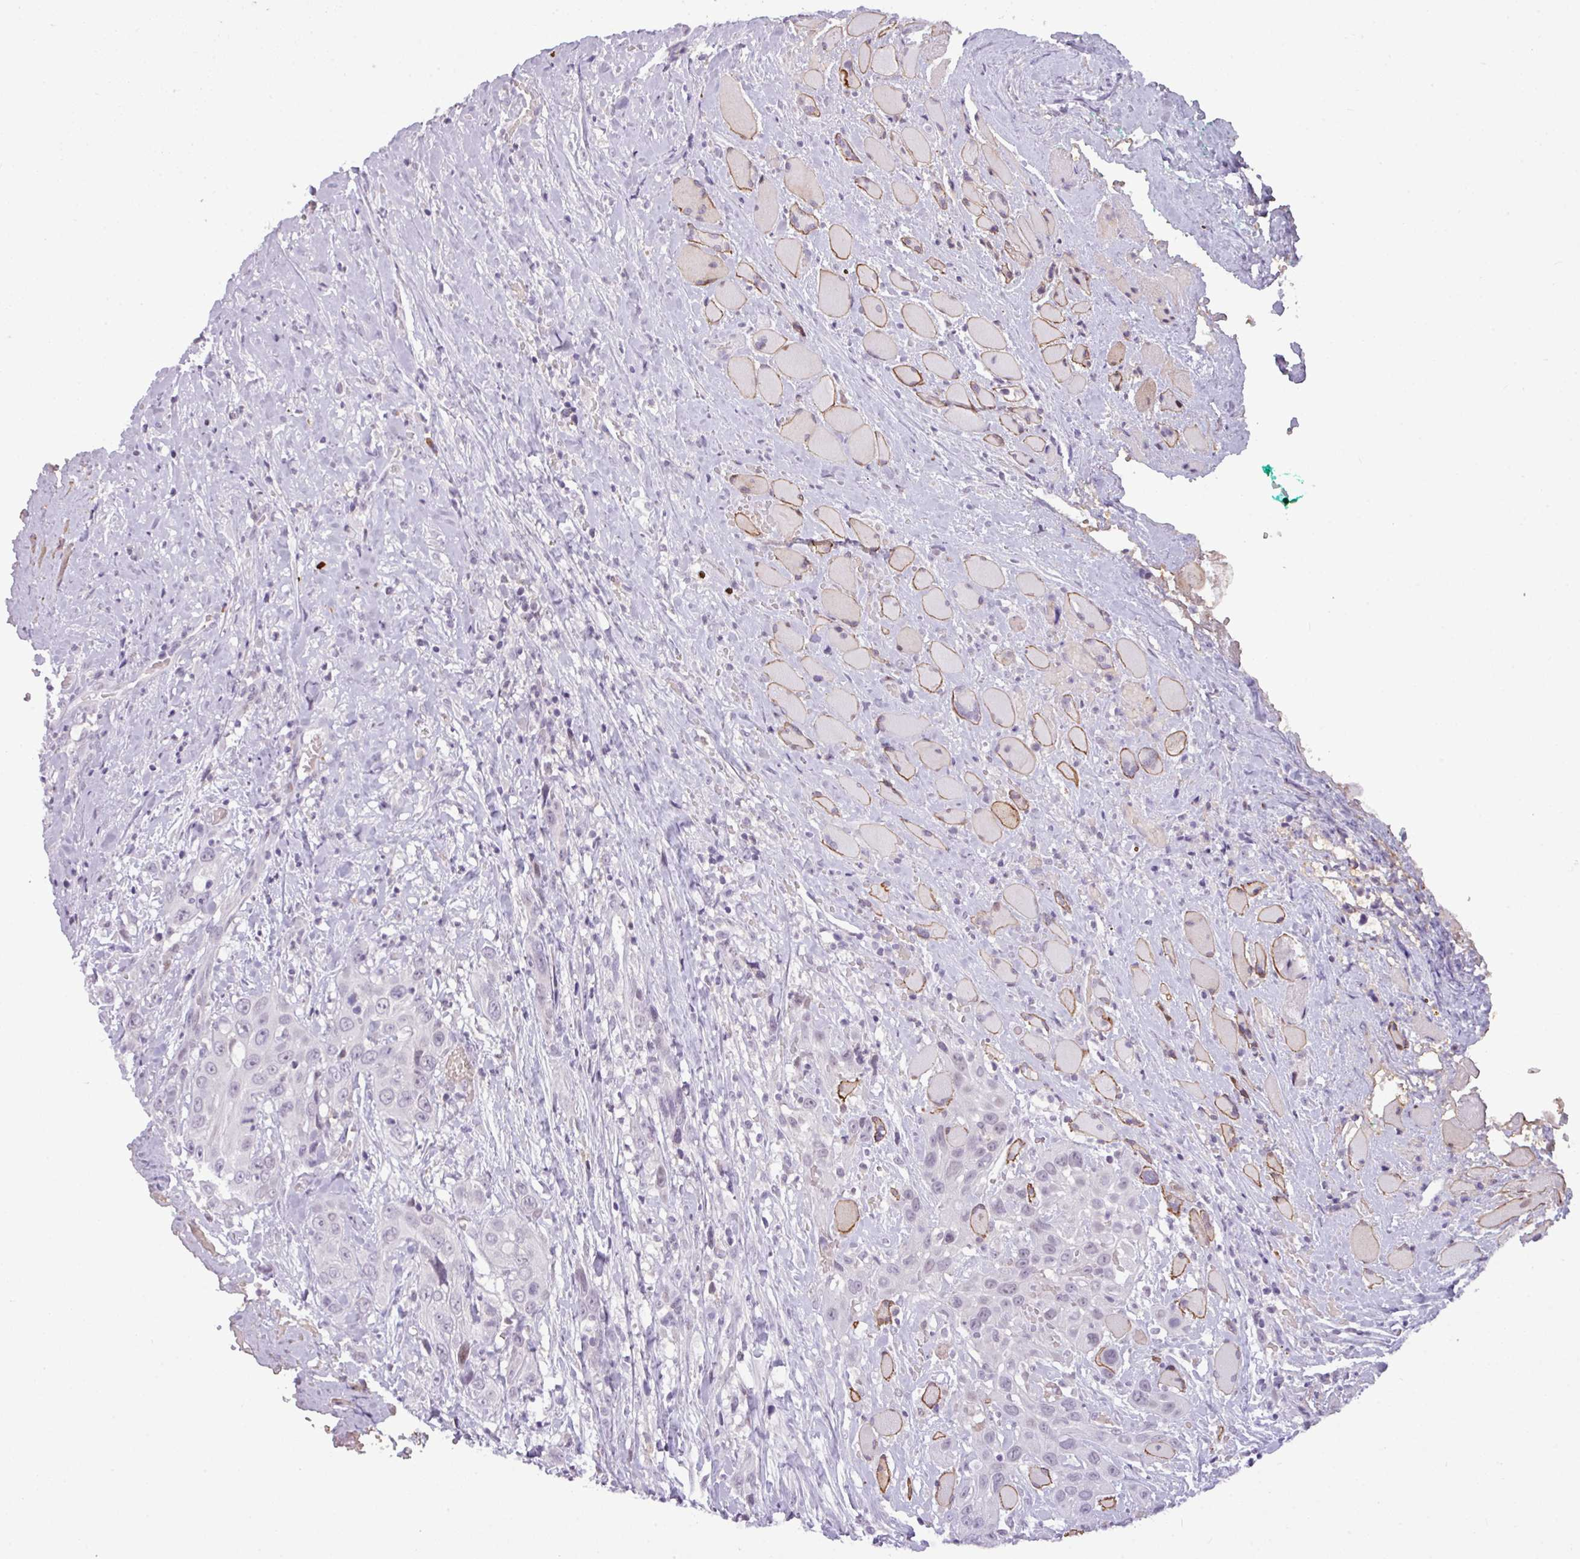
{"staining": {"intensity": "negative", "quantity": "none", "location": "none"}, "tissue": "head and neck cancer", "cell_type": "Tumor cells", "image_type": "cancer", "snomed": [{"axis": "morphology", "description": "Squamous cell carcinoma, NOS"}, {"axis": "topography", "description": "Head-Neck"}], "caption": "Immunohistochemistry of human squamous cell carcinoma (head and neck) reveals no positivity in tumor cells. Brightfield microscopy of immunohistochemistry (IHC) stained with DAB (3,3'-diaminobenzidine) (brown) and hematoxylin (blue), captured at high magnification.", "gene": "SLC66A2", "patient": {"sex": "male", "age": 81}}